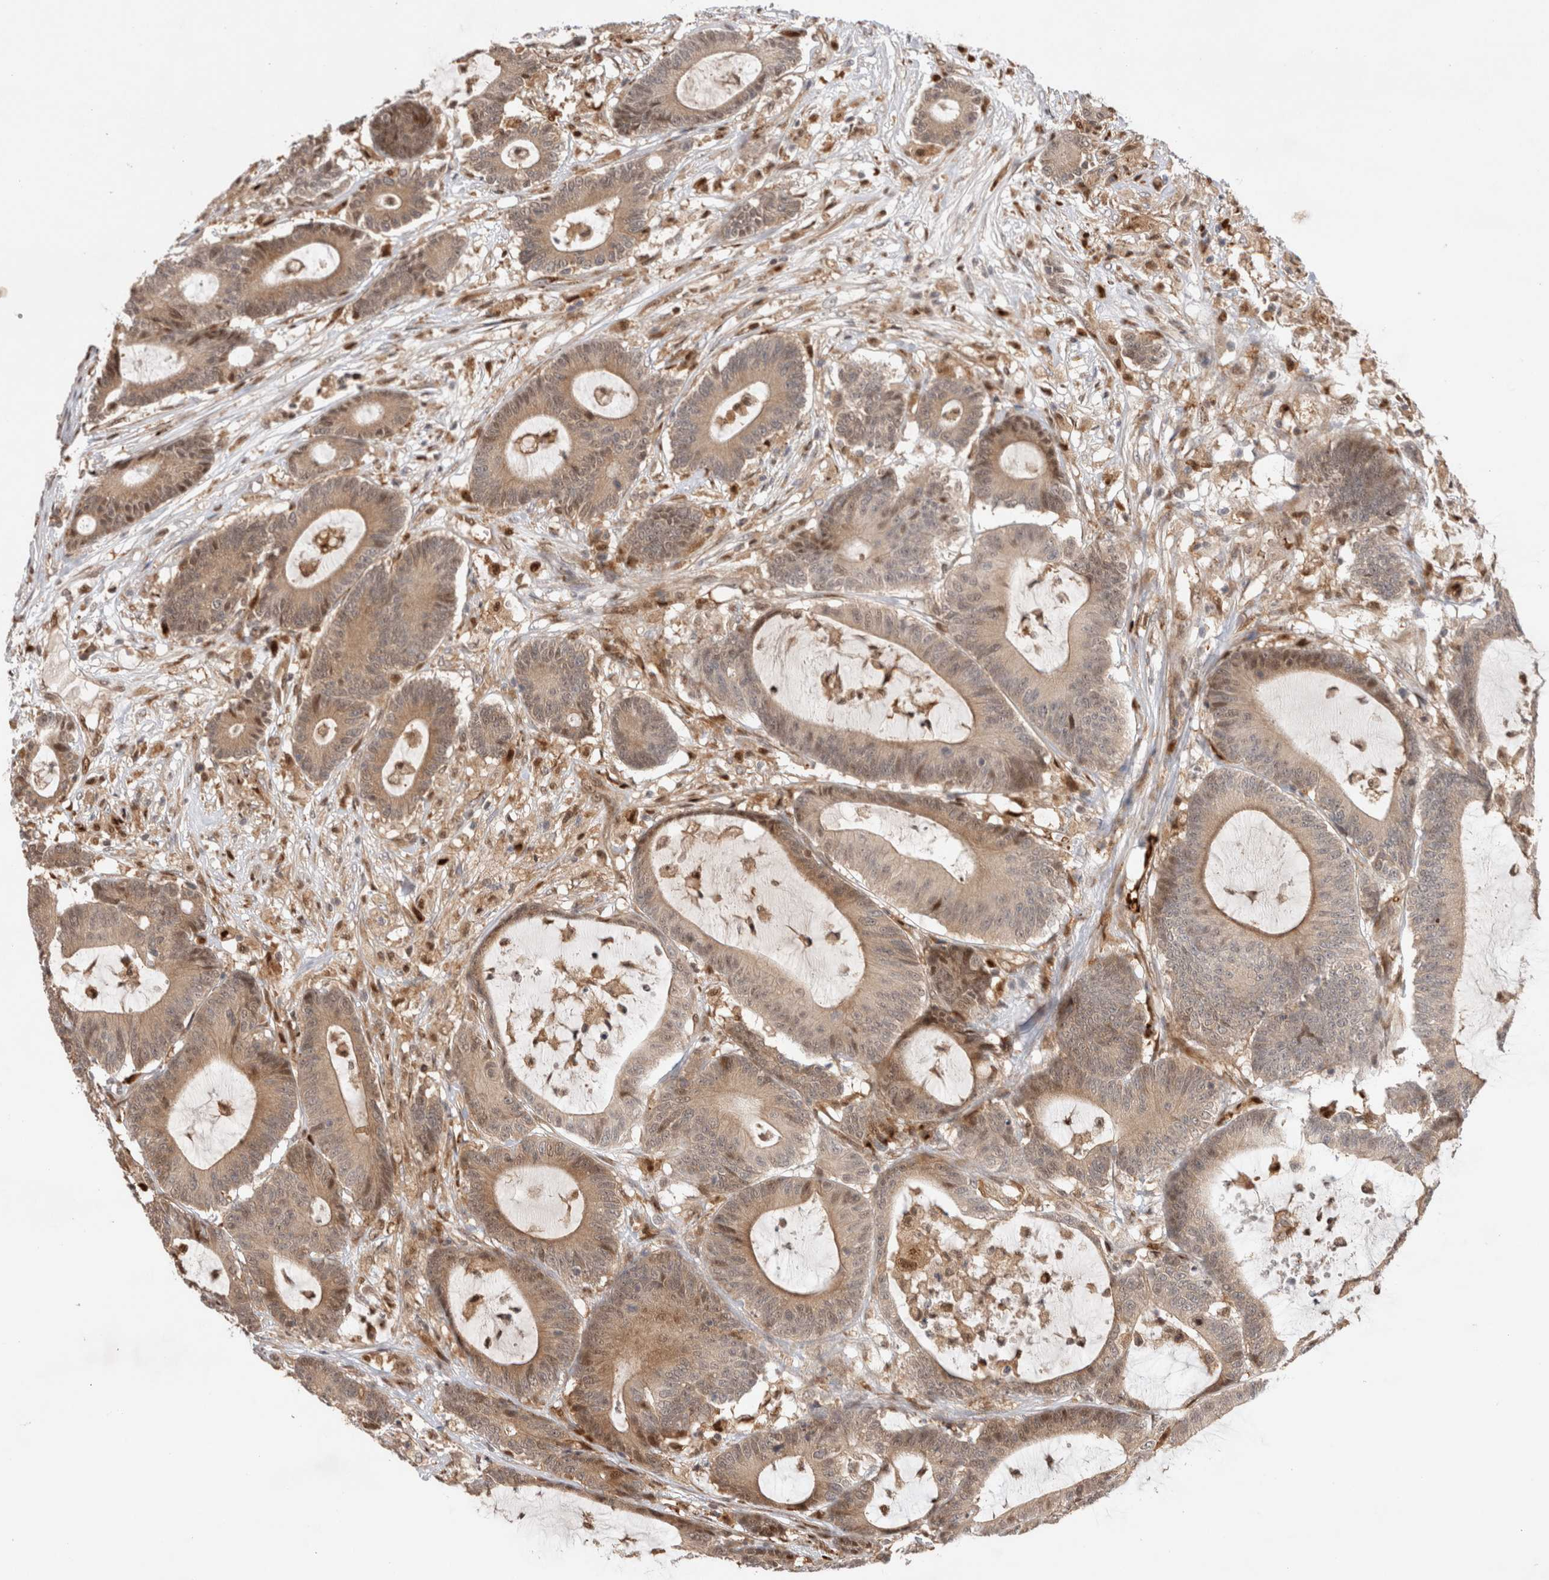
{"staining": {"intensity": "moderate", "quantity": ">75%", "location": "cytoplasmic/membranous,nuclear"}, "tissue": "colorectal cancer", "cell_type": "Tumor cells", "image_type": "cancer", "snomed": [{"axis": "morphology", "description": "Adenocarcinoma, NOS"}, {"axis": "topography", "description": "Colon"}], "caption": "Immunohistochemical staining of human colorectal cancer (adenocarcinoma) shows medium levels of moderate cytoplasmic/membranous and nuclear positivity in about >75% of tumor cells. (DAB (3,3'-diaminobenzidine) IHC with brightfield microscopy, high magnification).", "gene": "OTUD6B", "patient": {"sex": "female", "age": 84}}